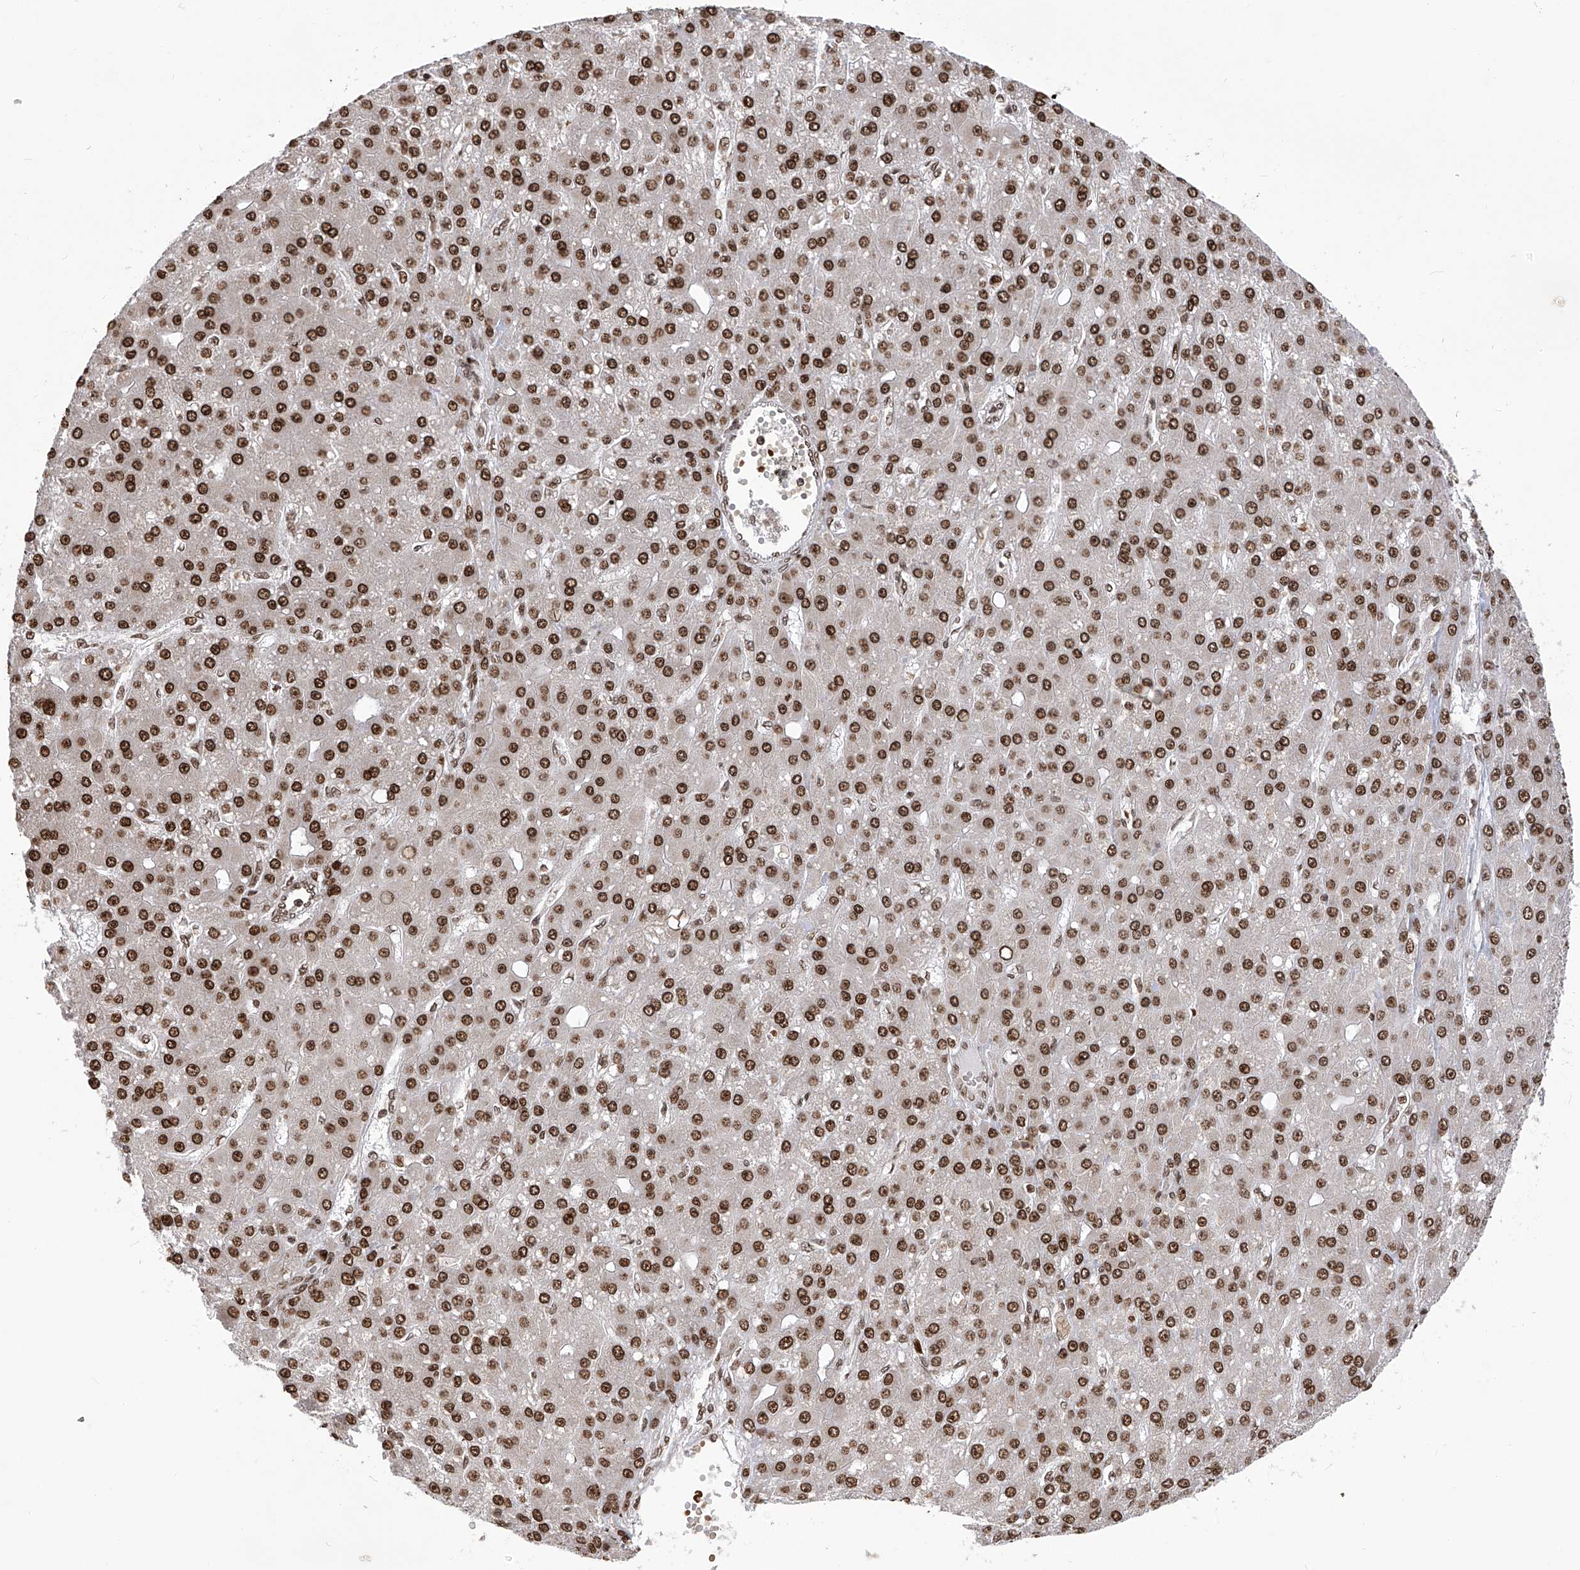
{"staining": {"intensity": "strong", "quantity": ">75%", "location": "nuclear"}, "tissue": "liver cancer", "cell_type": "Tumor cells", "image_type": "cancer", "snomed": [{"axis": "morphology", "description": "Carcinoma, Hepatocellular, NOS"}, {"axis": "topography", "description": "Liver"}], "caption": "A brown stain shows strong nuclear staining of a protein in human liver cancer (hepatocellular carcinoma) tumor cells.", "gene": "PAK1IP1", "patient": {"sex": "male", "age": 67}}